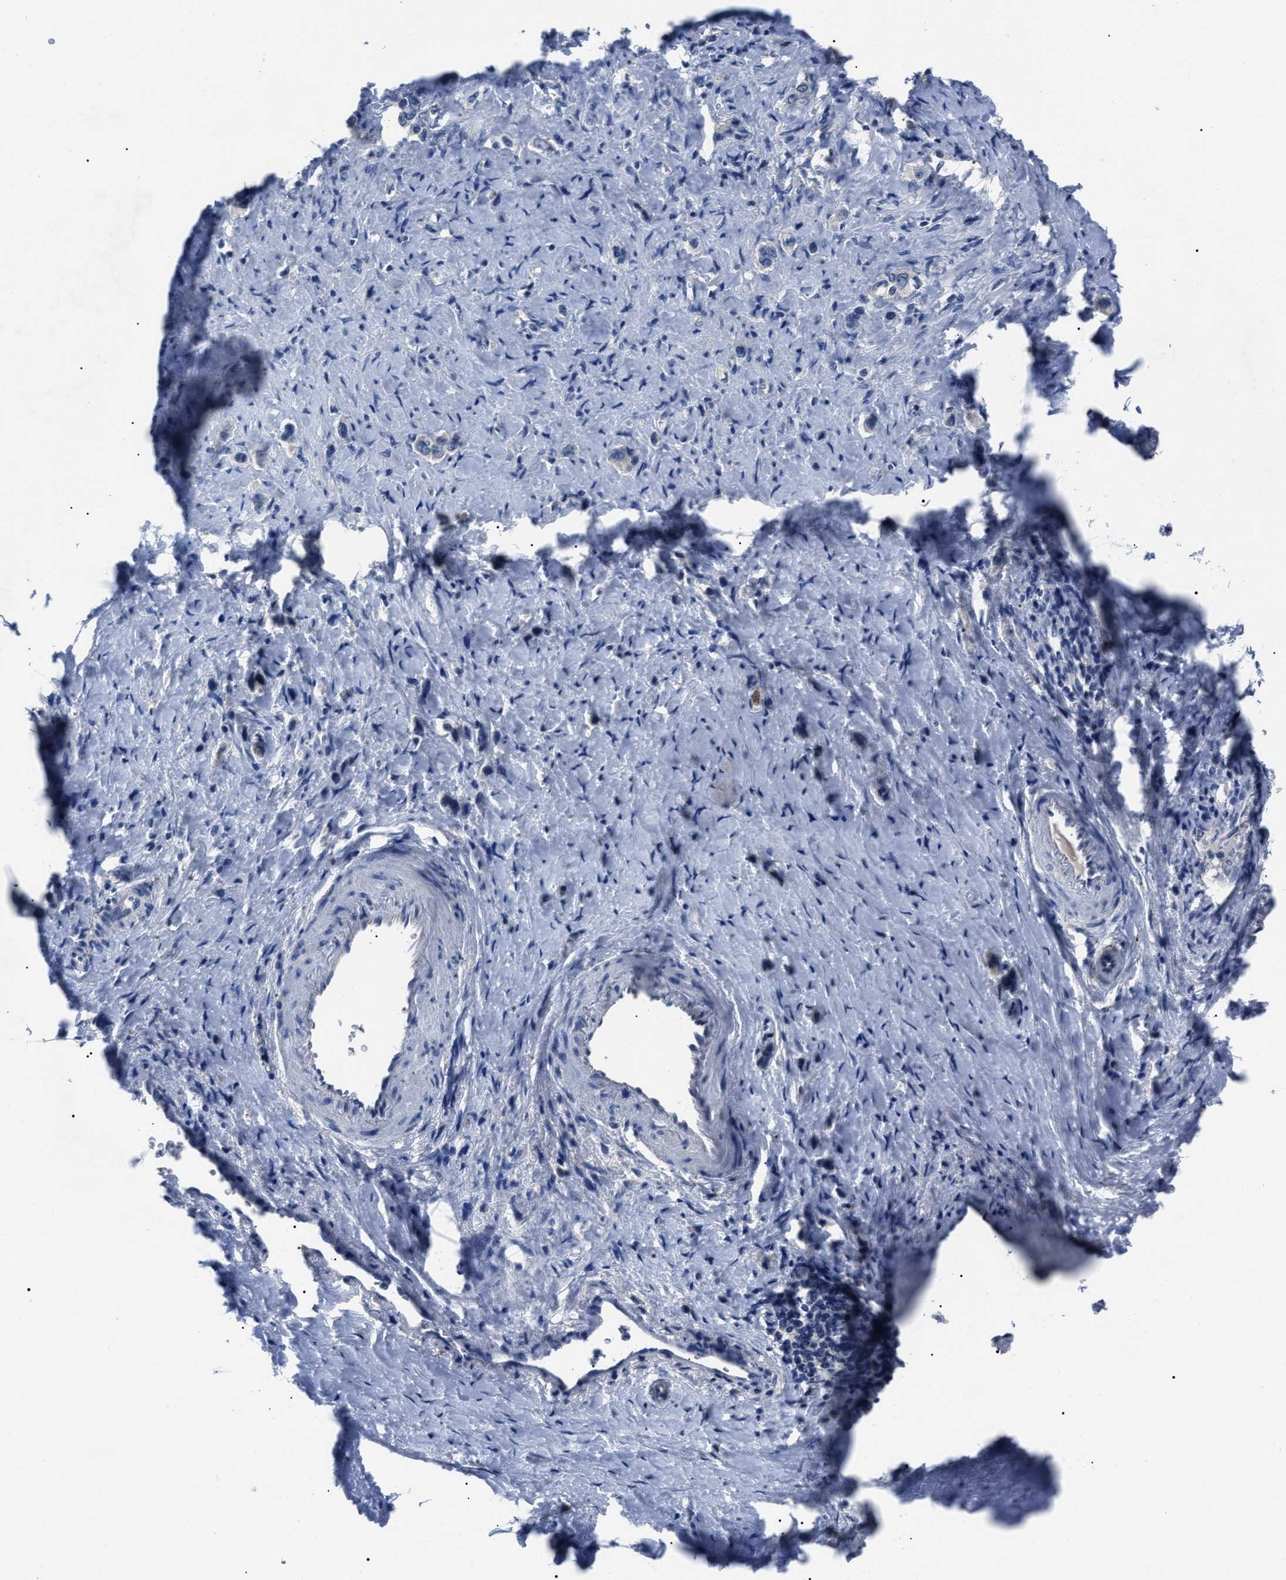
{"staining": {"intensity": "negative", "quantity": "none", "location": "none"}, "tissue": "stomach cancer", "cell_type": "Tumor cells", "image_type": "cancer", "snomed": [{"axis": "morphology", "description": "Adenocarcinoma, NOS"}, {"axis": "topography", "description": "Stomach"}], "caption": "Tumor cells are negative for protein expression in human stomach cancer (adenocarcinoma).", "gene": "LRWD1", "patient": {"sex": "female", "age": 65}}